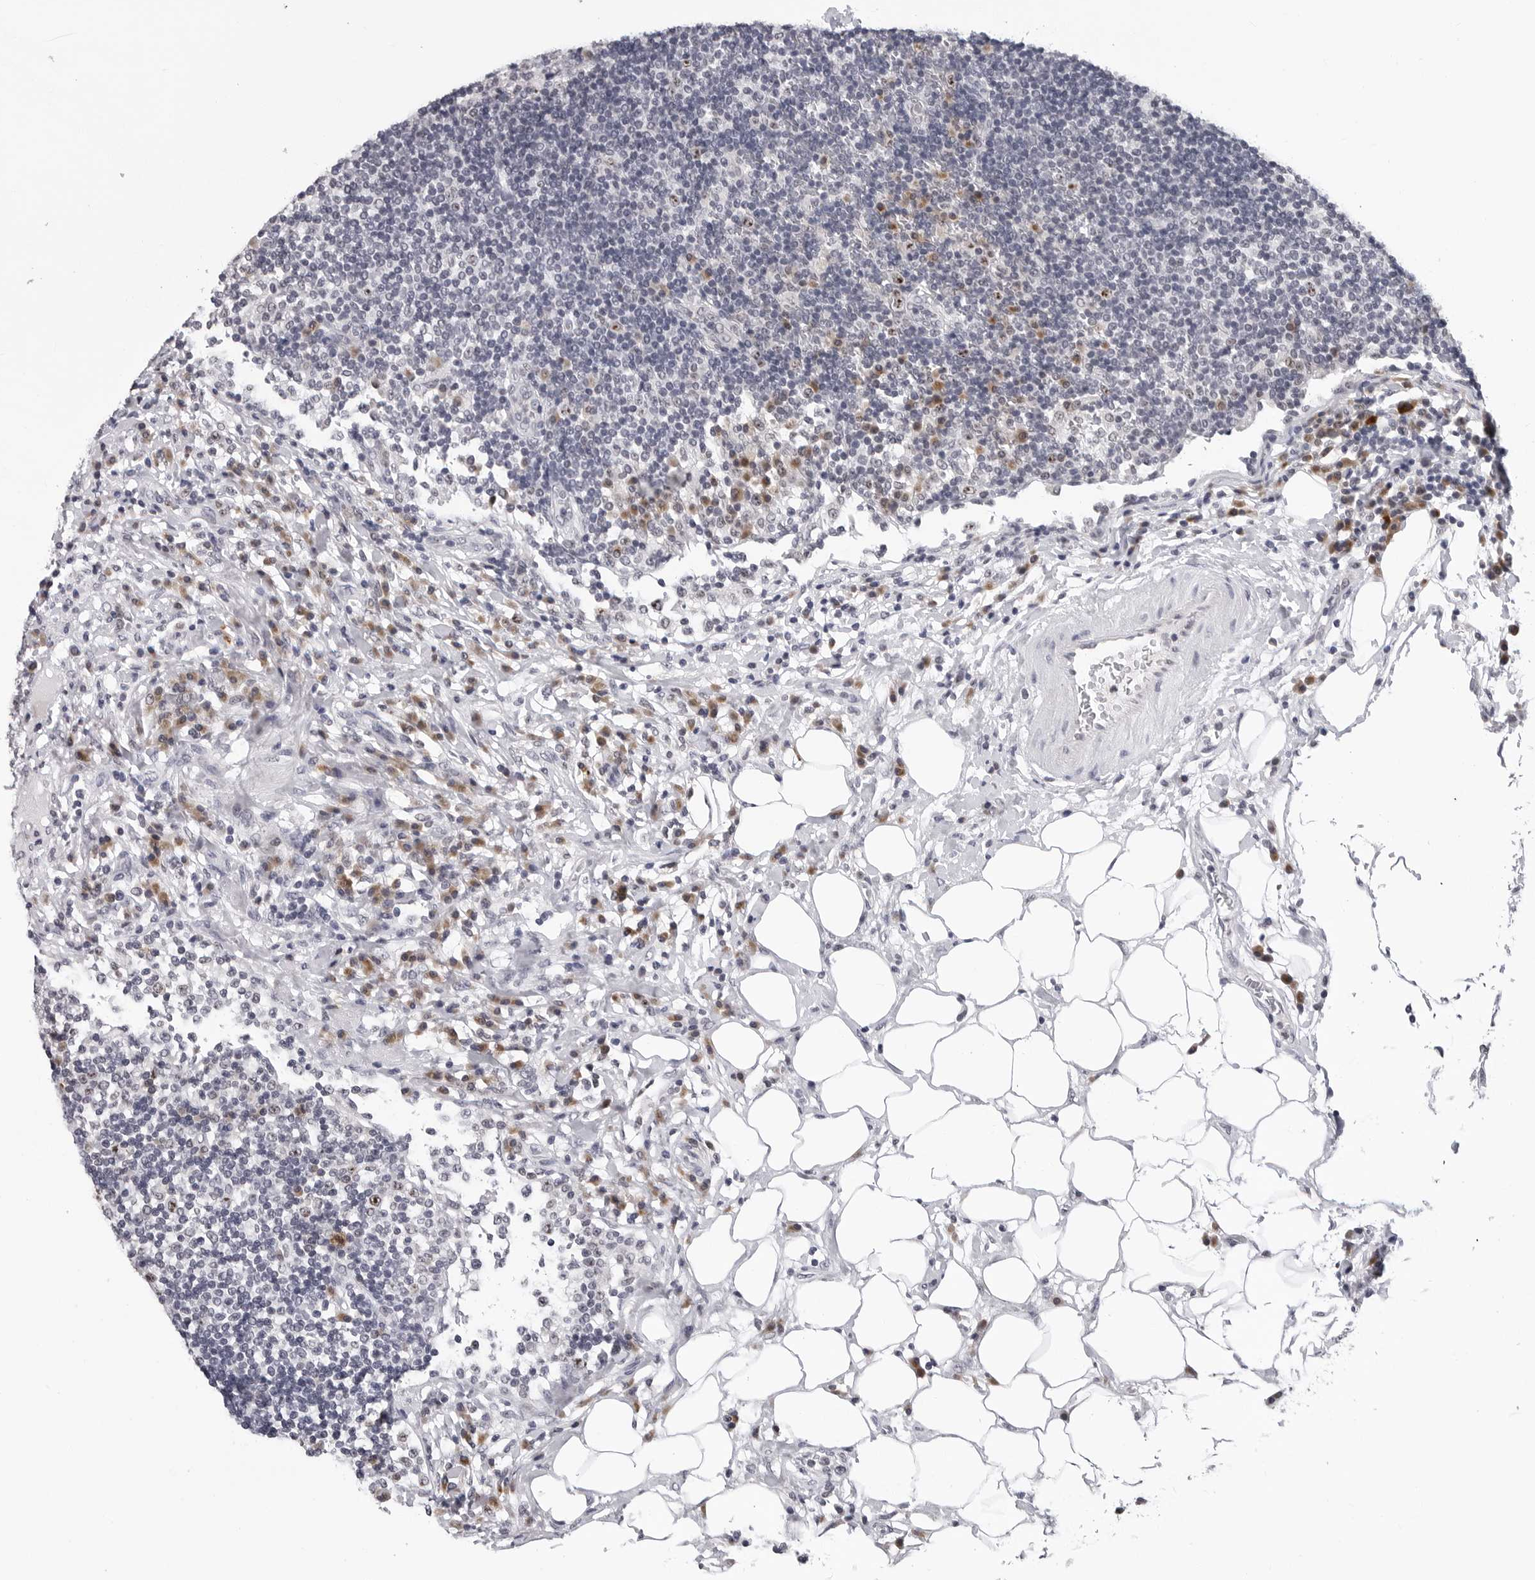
{"staining": {"intensity": "negative", "quantity": "none", "location": "none"}, "tissue": "lymph node", "cell_type": "Germinal center cells", "image_type": "normal", "snomed": [{"axis": "morphology", "description": "Normal tissue, NOS"}, {"axis": "topography", "description": "Lymph node"}], "caption": "An image of lymph node stained for a protein displays no brown staining in germinal center cells.", "gene": "GNL2", "patient": {"sex": "female", "age": 53}}